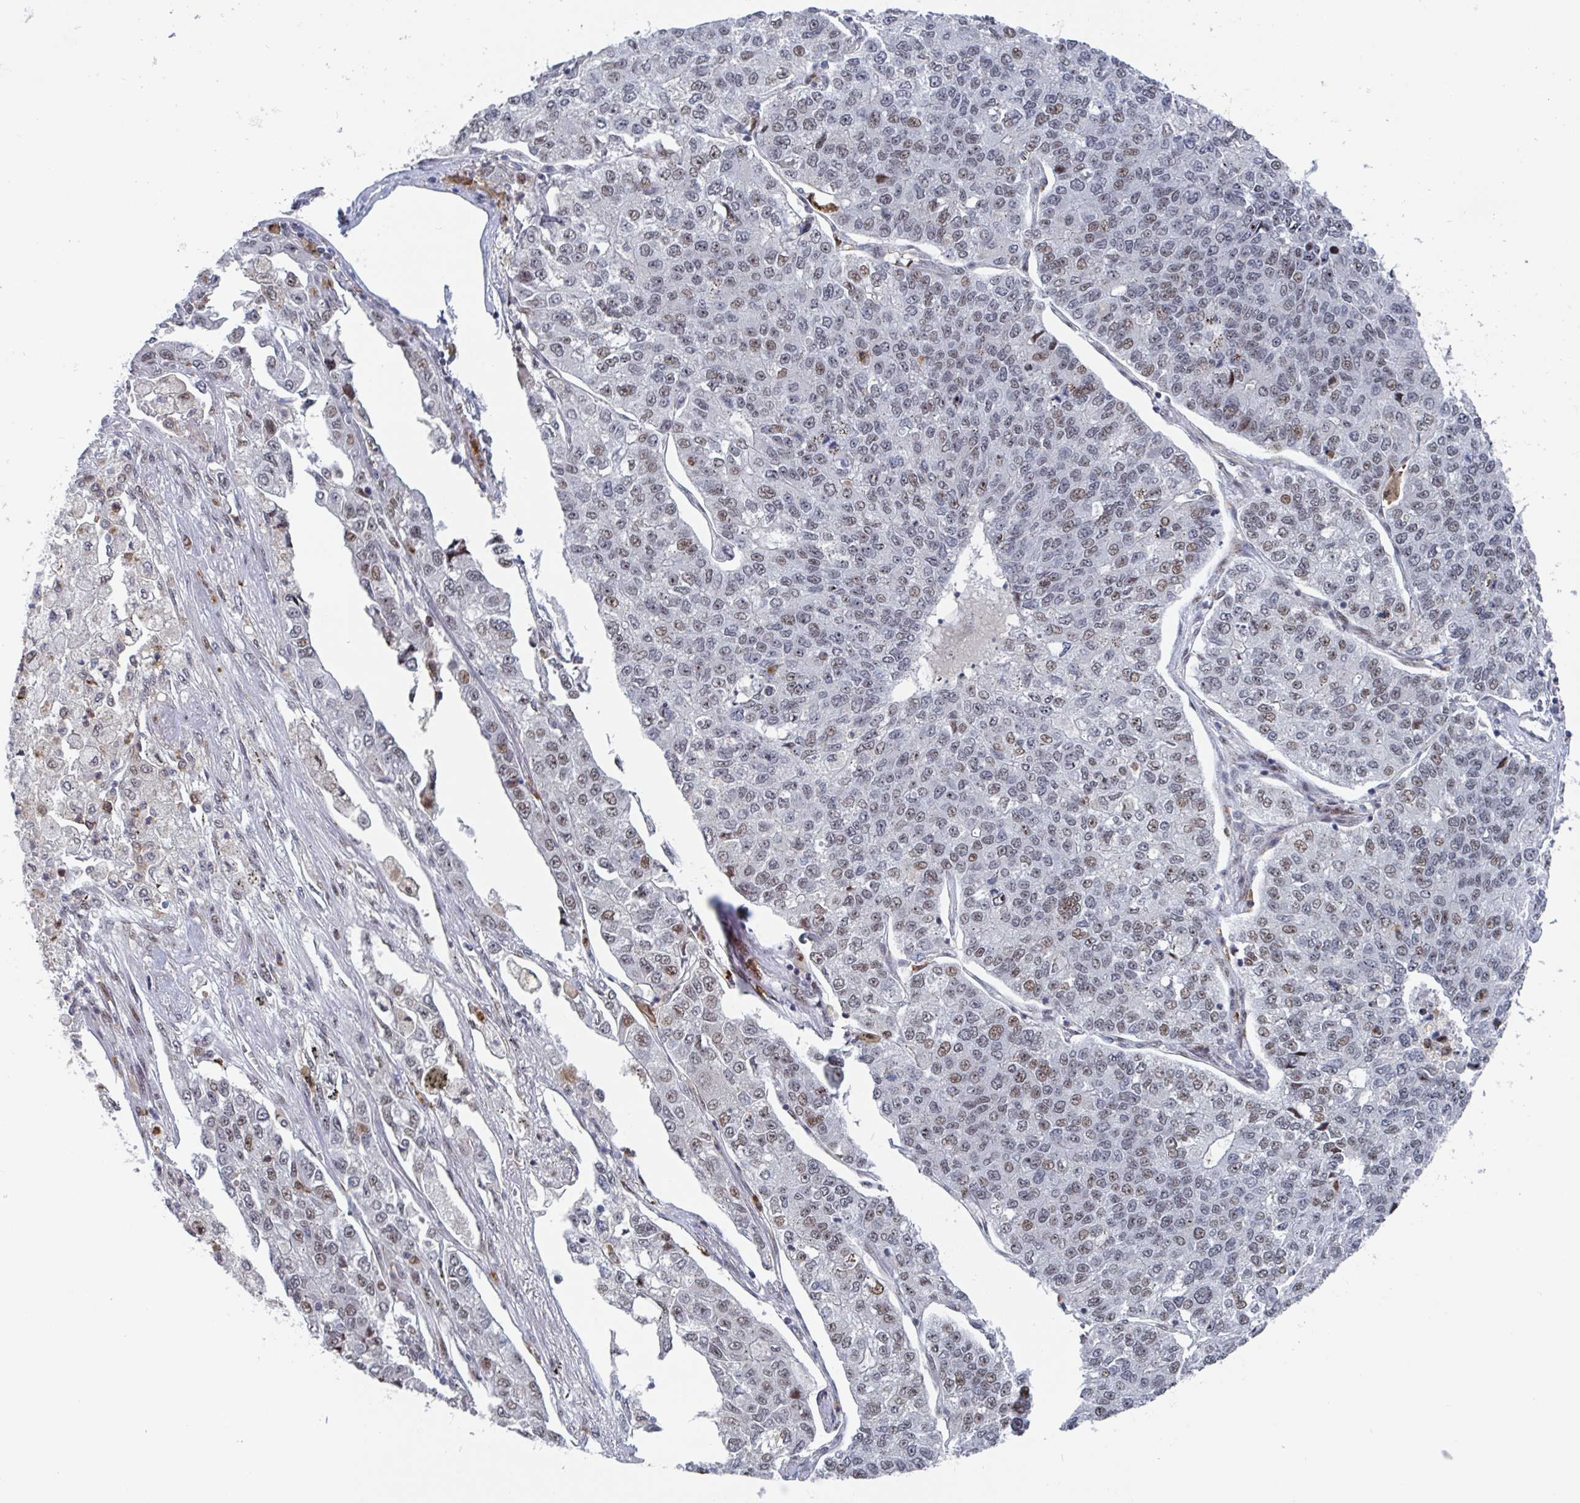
{"staining": {"intensity": "weak", "quantity": "25%-75%", "location": "nuclear"}, "tissue": "lung cancer", "cell_type": "Tumor cells", "image_type": "cancer", "snomed": [{"axis": "morphology", "description": "Adenocarcinoma, NOS"}, {"axis": "topography", "description": "Lung"}], "caption": "Tumor cells display low levels of weak nuclear expression in about 25%-75% of cells in human lung cancer.", "gene": "RNF212", "patient": {"sex": "male", "age": 49}}